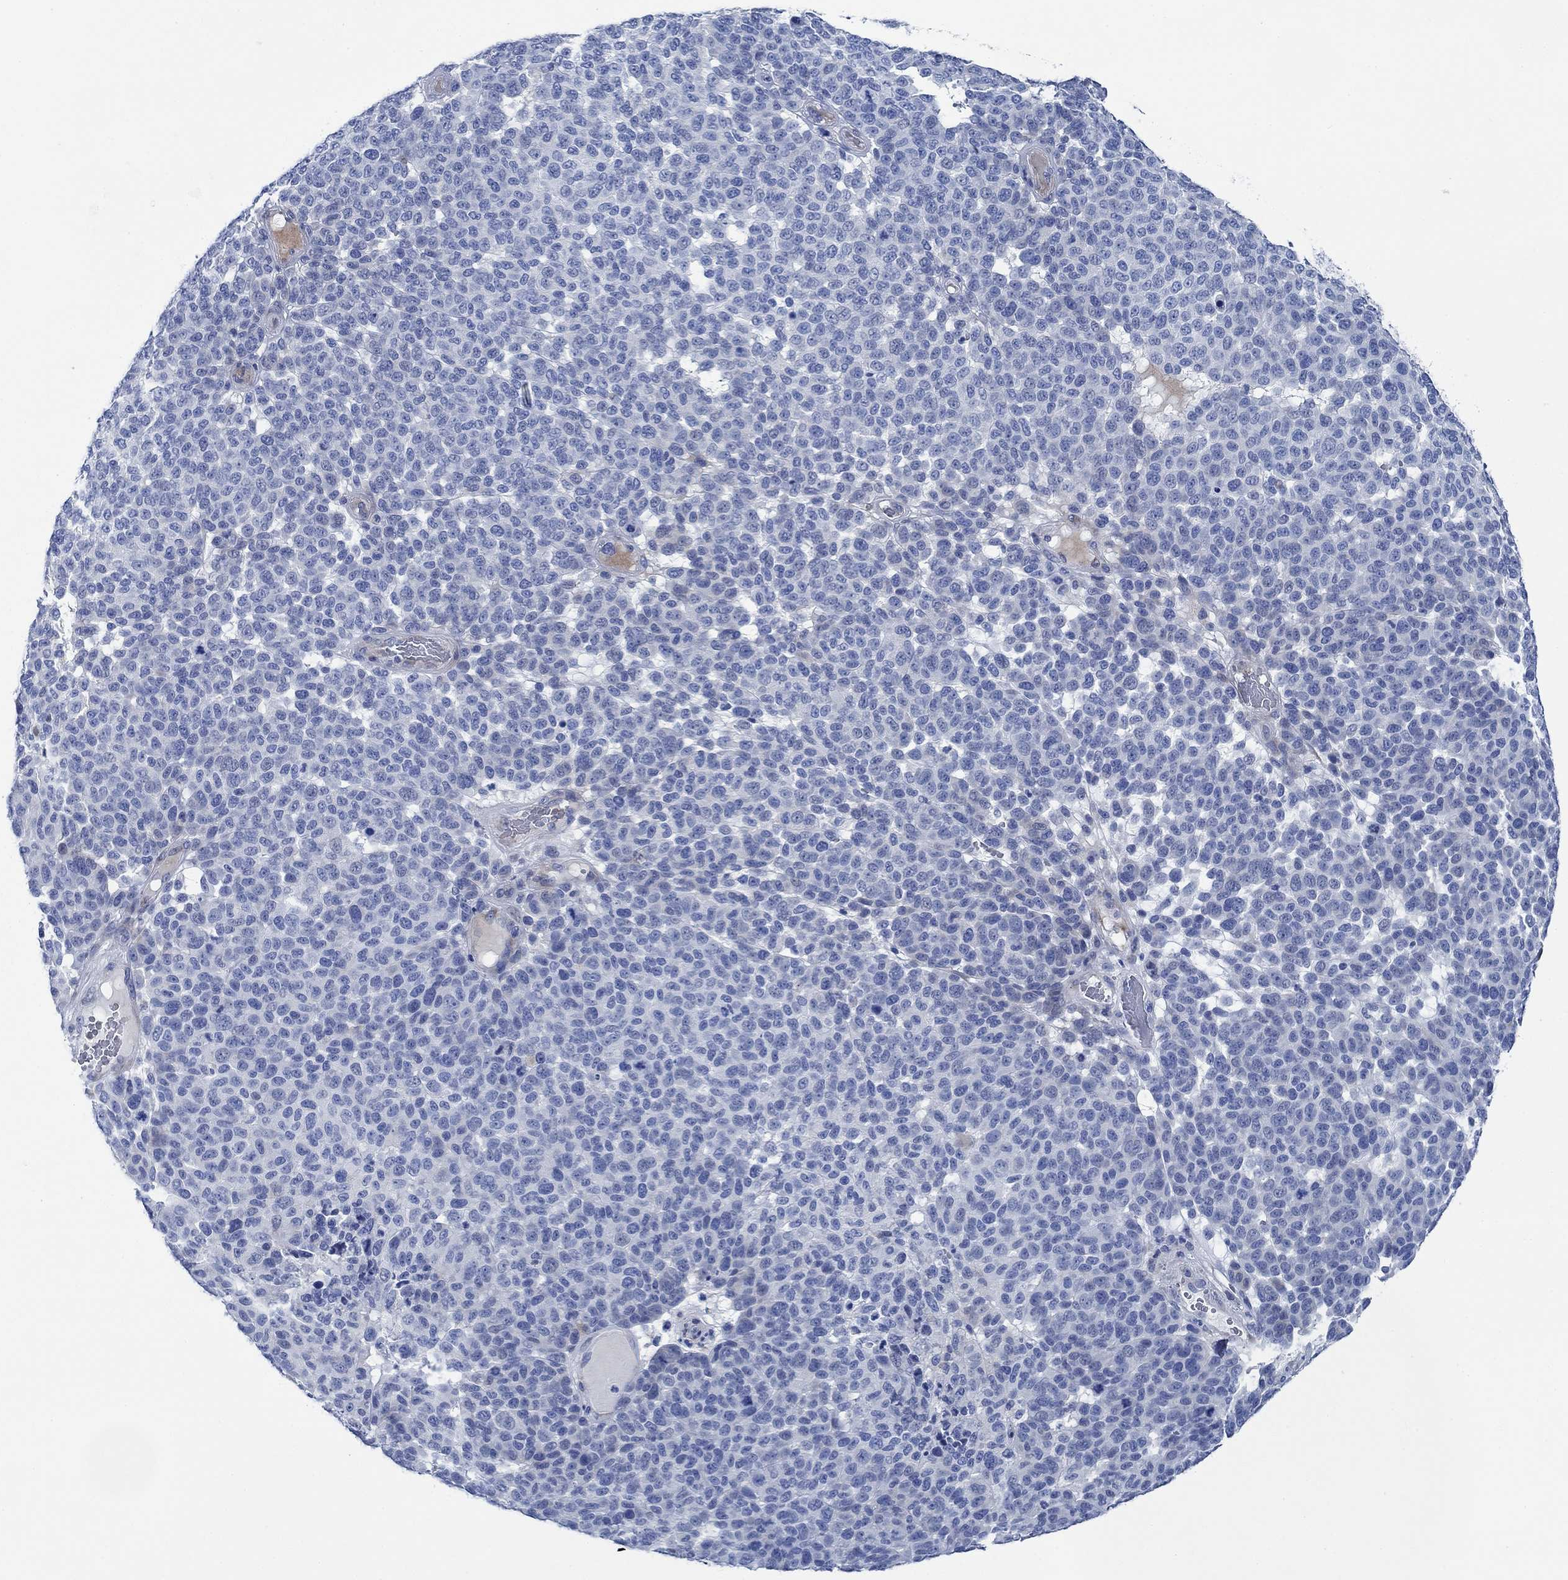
{"staining": {"intensity": "negative", "quantity": "none", "location": "none"}, "tissue": "melanoma", "cell_type": "Tumor cells", "image_type": "cancer", "snomed": [{"axis": "morphology", "description": "Malignant melanoma, NOS"}, {"axis": "topography", "description": "Skin"}], "caption": "Immunohistochemical staining of melanoma reveals no significant staining in tumor cells.", "gene": "SVEP1", "patient": {"sex": "female", "age": 95}}